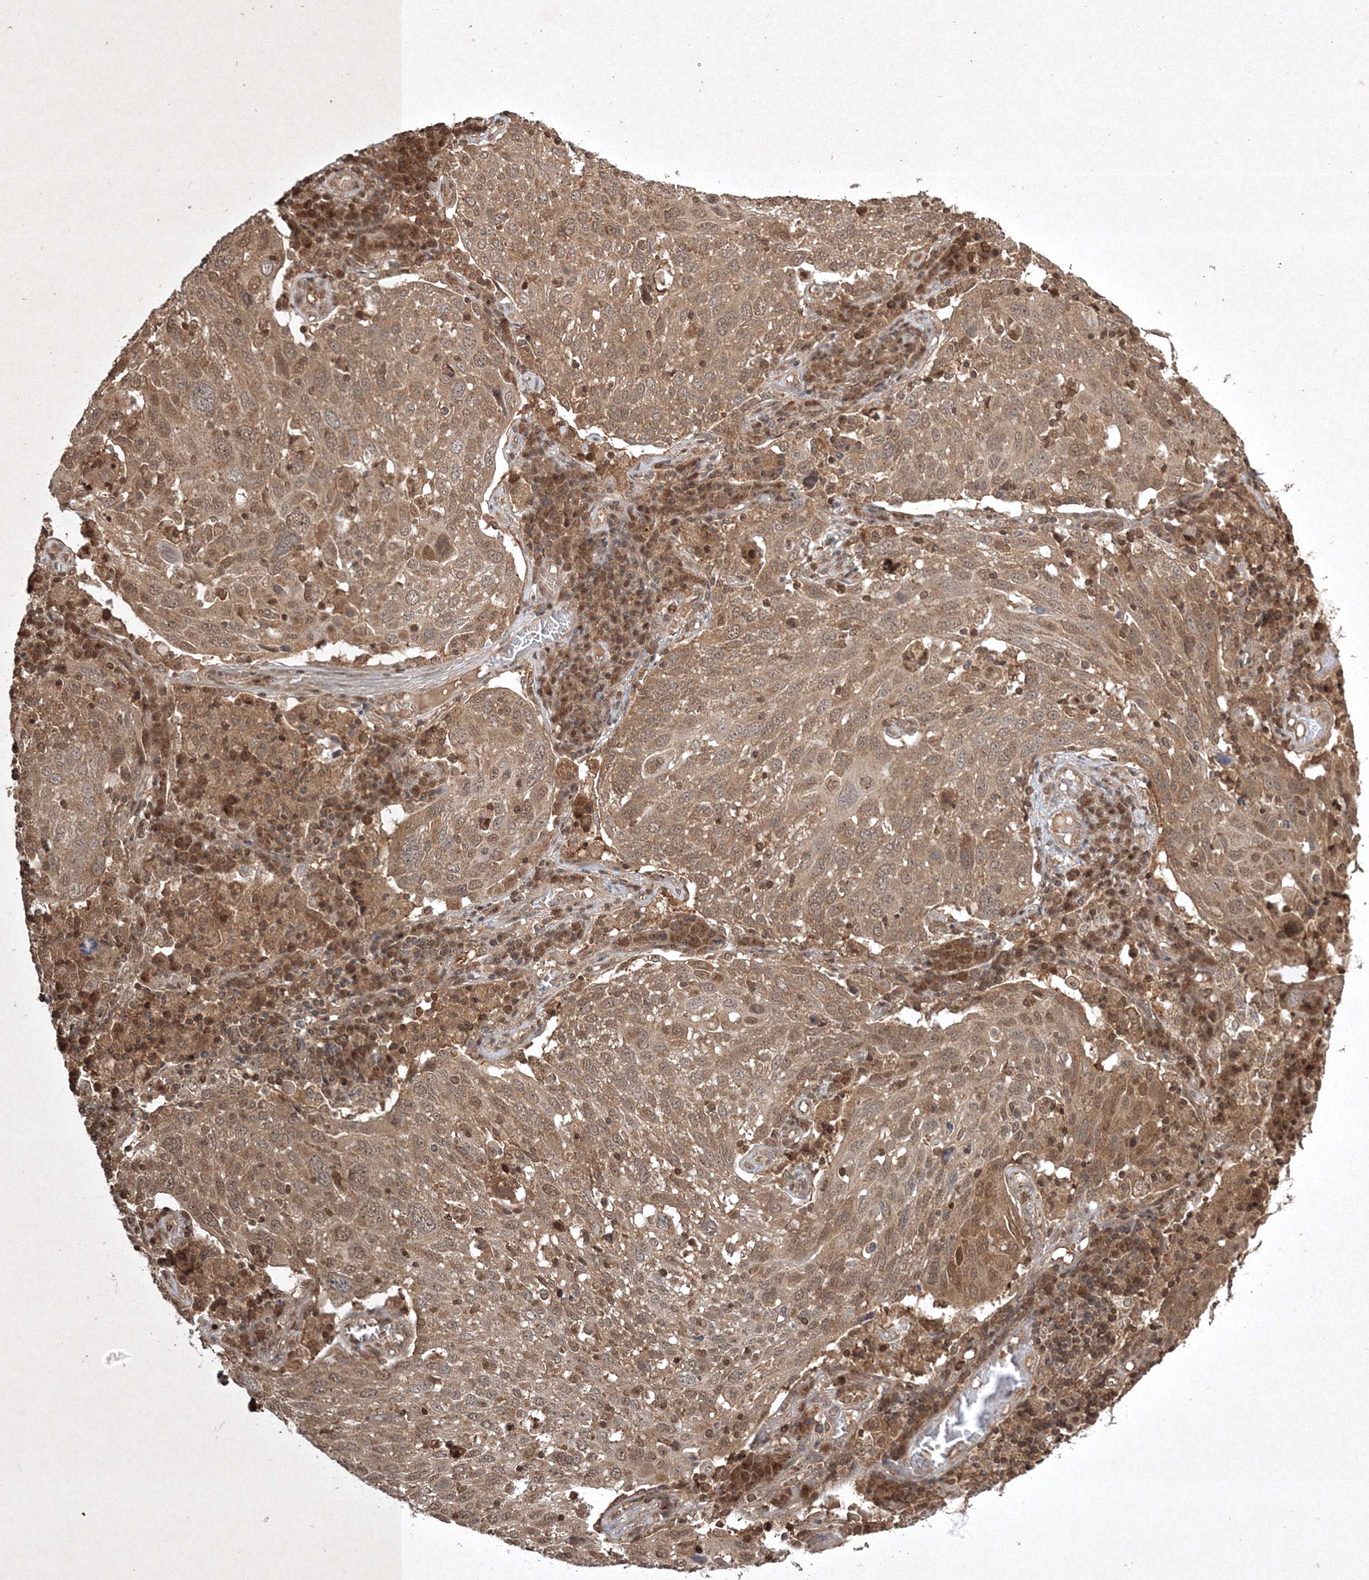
{"staining": {"intensity": "moderate", "quantity": ">75%", "location": "cytoplasmic/membranous,nuclear"}, "tissue": "lung cancer", "cell_type": "Tumor cells", "image_type": "cancer", "snomed": [{"axis": "morphology", "description": "Squamous cell carcinoma, NOS"}, {"axis": "topography", "description": "Lung"}], "caption": "Immunohistochemistry photomicrograph of lung squamous cell carcinoma stained for a protein (brown), which demonstrates medium levels of moderate cytoplasmic/membranous and nuclear staining in approximately >75% of tumor cells.", "gene": "PLTP", "patient": {"sex": "male", "age": 65}}